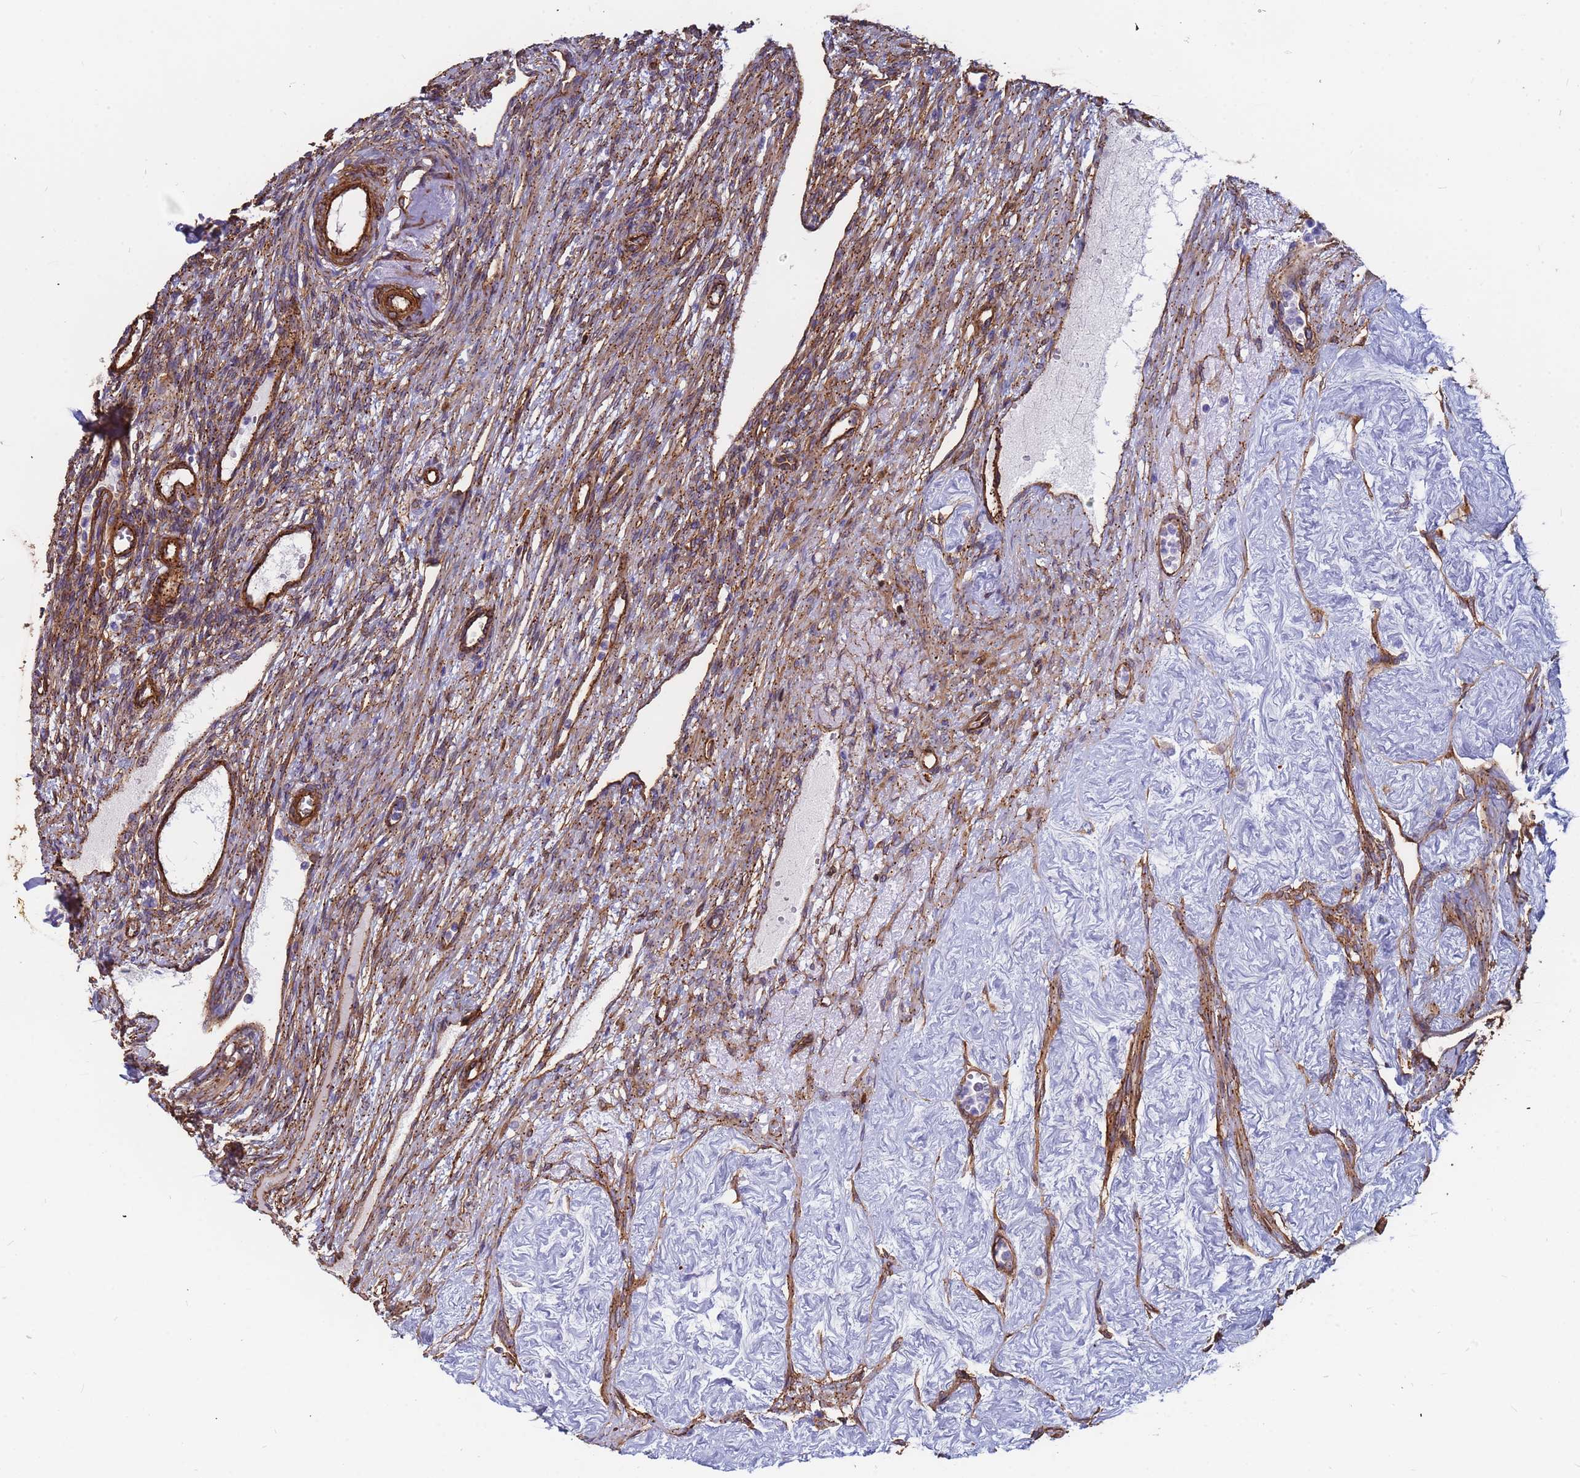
{"staining": {"intensity": "moderate", "quantity": ">75%", "location": "cytoplasmic/membranous"}, "tissue": "ovary", "cell_type": "Ovarian stroma cells", "image_type": "normal", "snomed": [{"axis": "morphology", "description": "Normal tissue, NOS"}, {"axis": "morphology", "description": "Cyst, NOS"}, {"axis": "topography", "description": "Ovary"}], "caption": "Protein staining of benign ovary shows moderate cytoplasmic/membranous expression in approximately >75% of ovarian stroma cells.", "gene": "EHD2", "patient": {"sex": "female", "age": 33}}